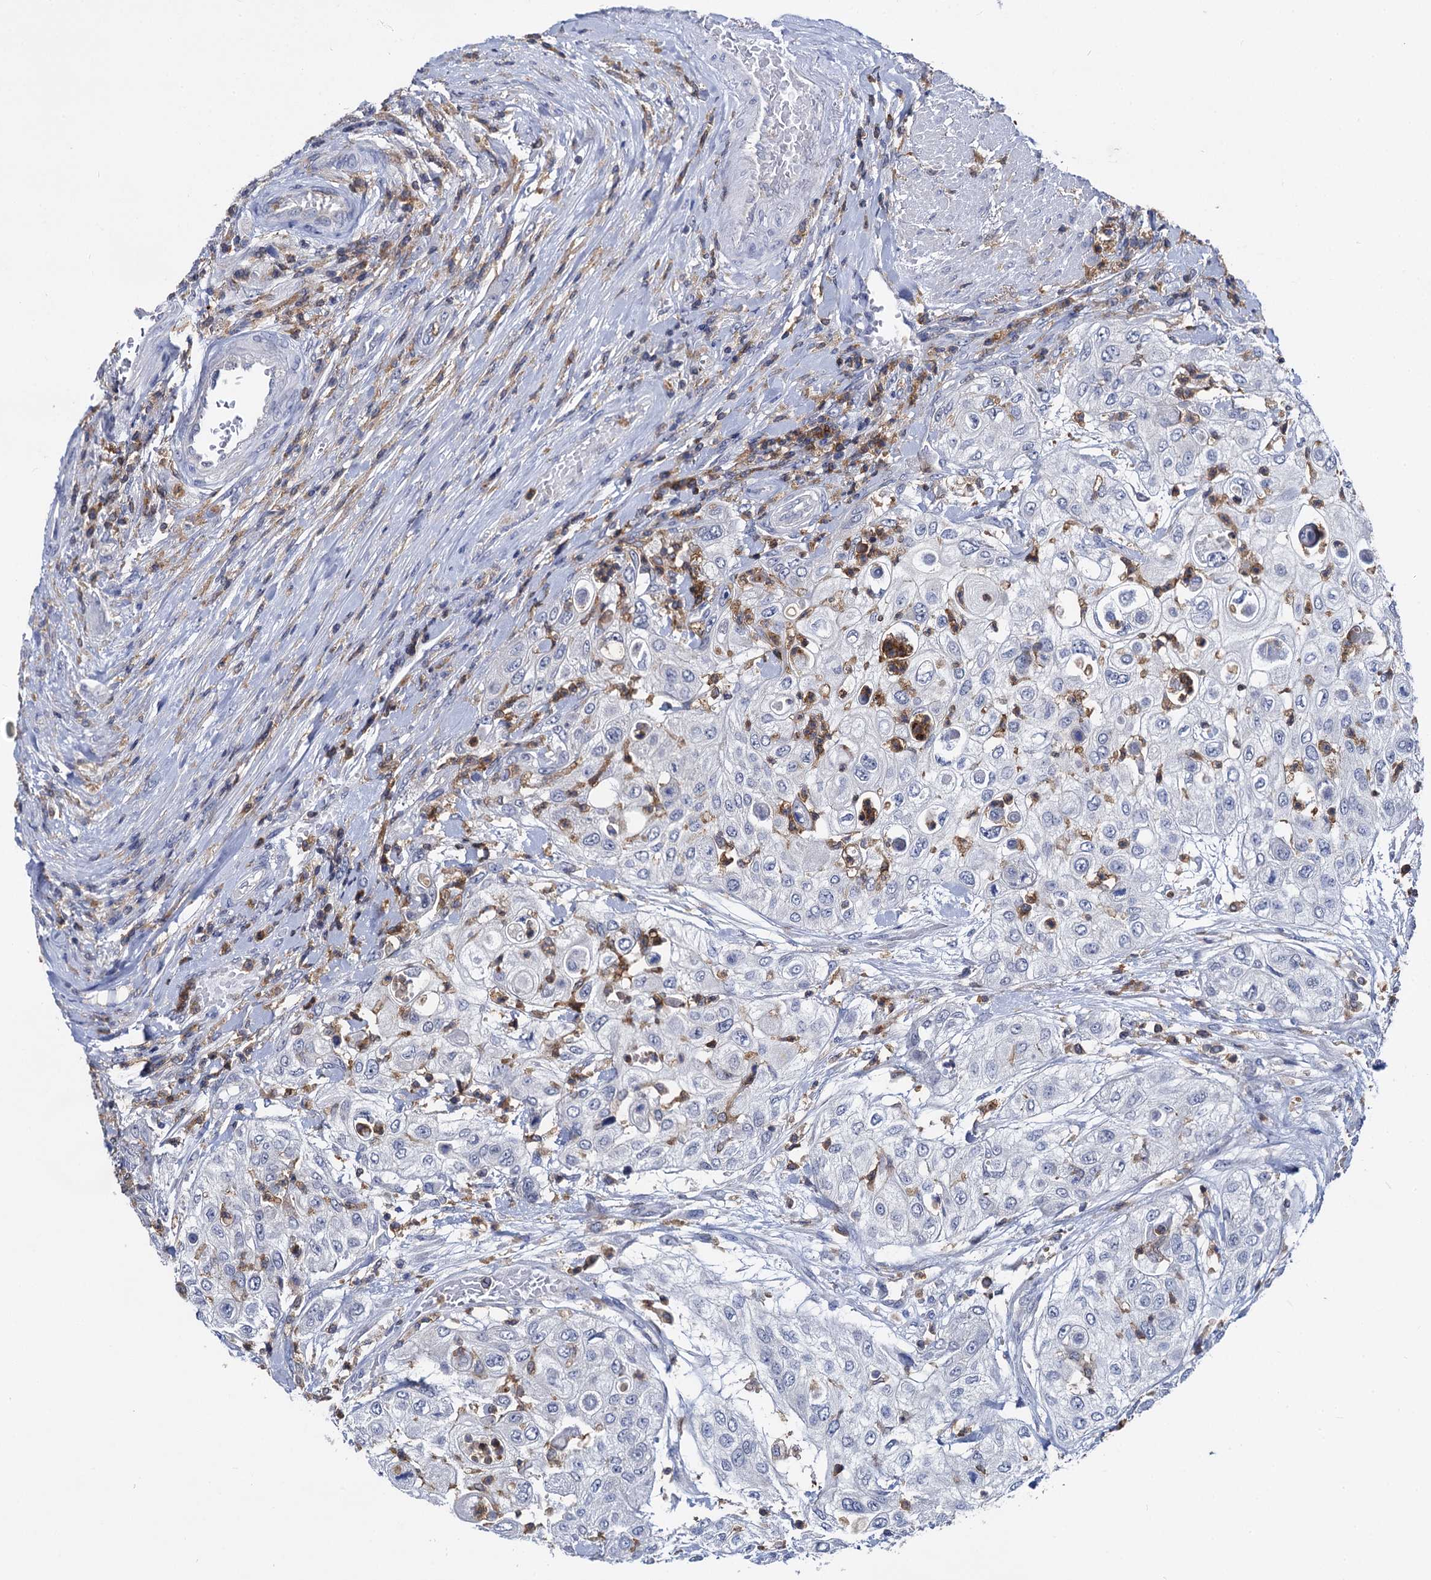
{"staining": {"intensity": "negative", "quantity": "none", "location": "none"}, "tissue": "urothelial cancer", "cell_type": "Tumor cells", "image_type": "cancer", "snomed": [{"axis": "morphology", "description": "Urothelial carcinoma, High grade"}, {"axis": "topography", "description": "Urinary bladder"}], "caption": "There is no significant staining in tumor cells of urothelial cancer.", "gene": "RHOG", "patient": {"sex": "female", "age": 79}}